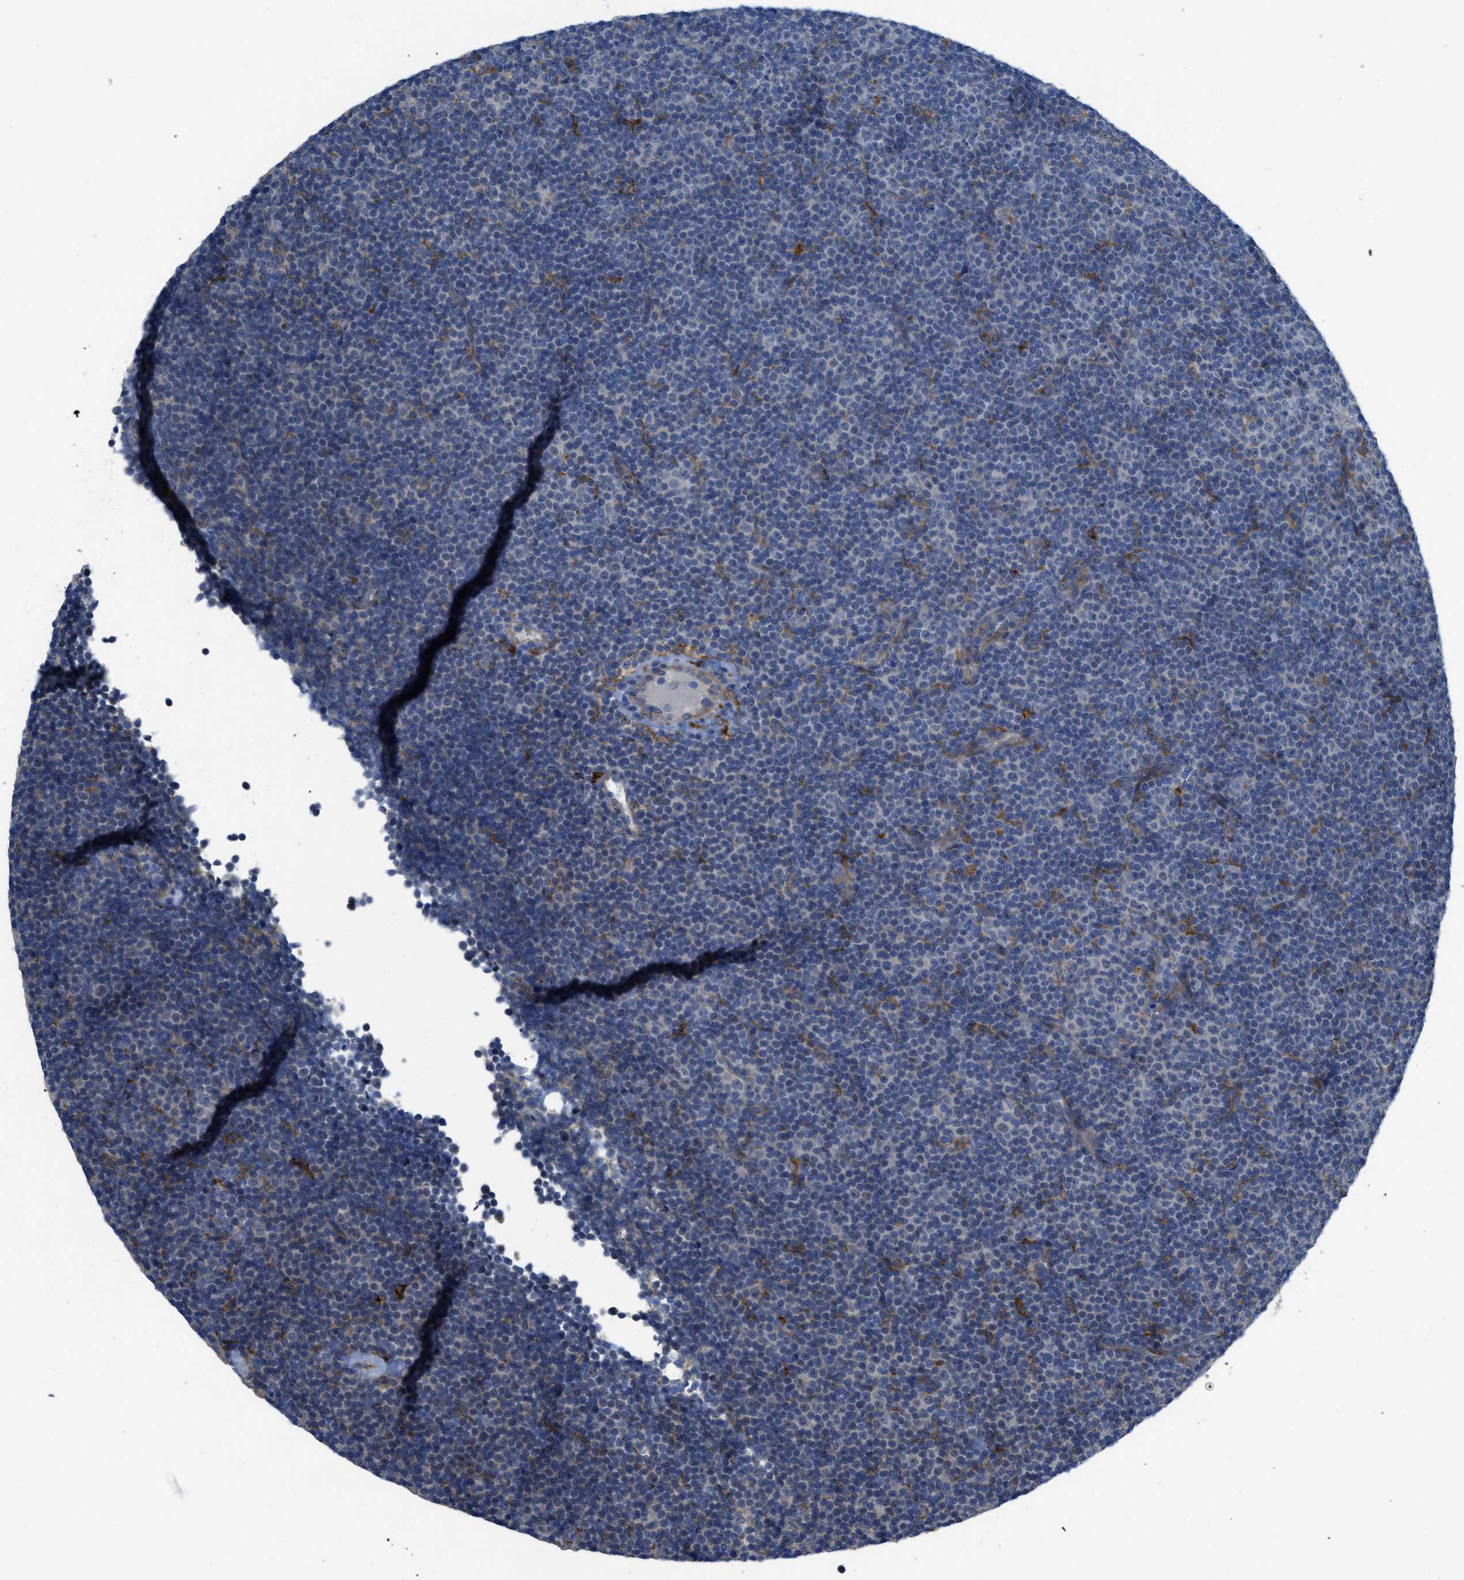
{"staining": {"intensity": "negative", "quantity": "none", "location": "none"}, "tissue": "lymphoma", "cell_type": "Tumor cells", "image_type": "cancer", "snomed": [{"axis": "morphology", "description": "Malignant lymphoma, non-Hodgkin's type, Low grade"}, {"axis": "topography", "description": "Lymph node"}], "caption": "This is an immunohistochemistry (IHC) histopathology image of human malignant lymphoma, non-Hodgkin's type (low-grade). There is no expression in tumor cells.", "gene": "EGFR", "patient": {"sex": "female", "age": 67}}